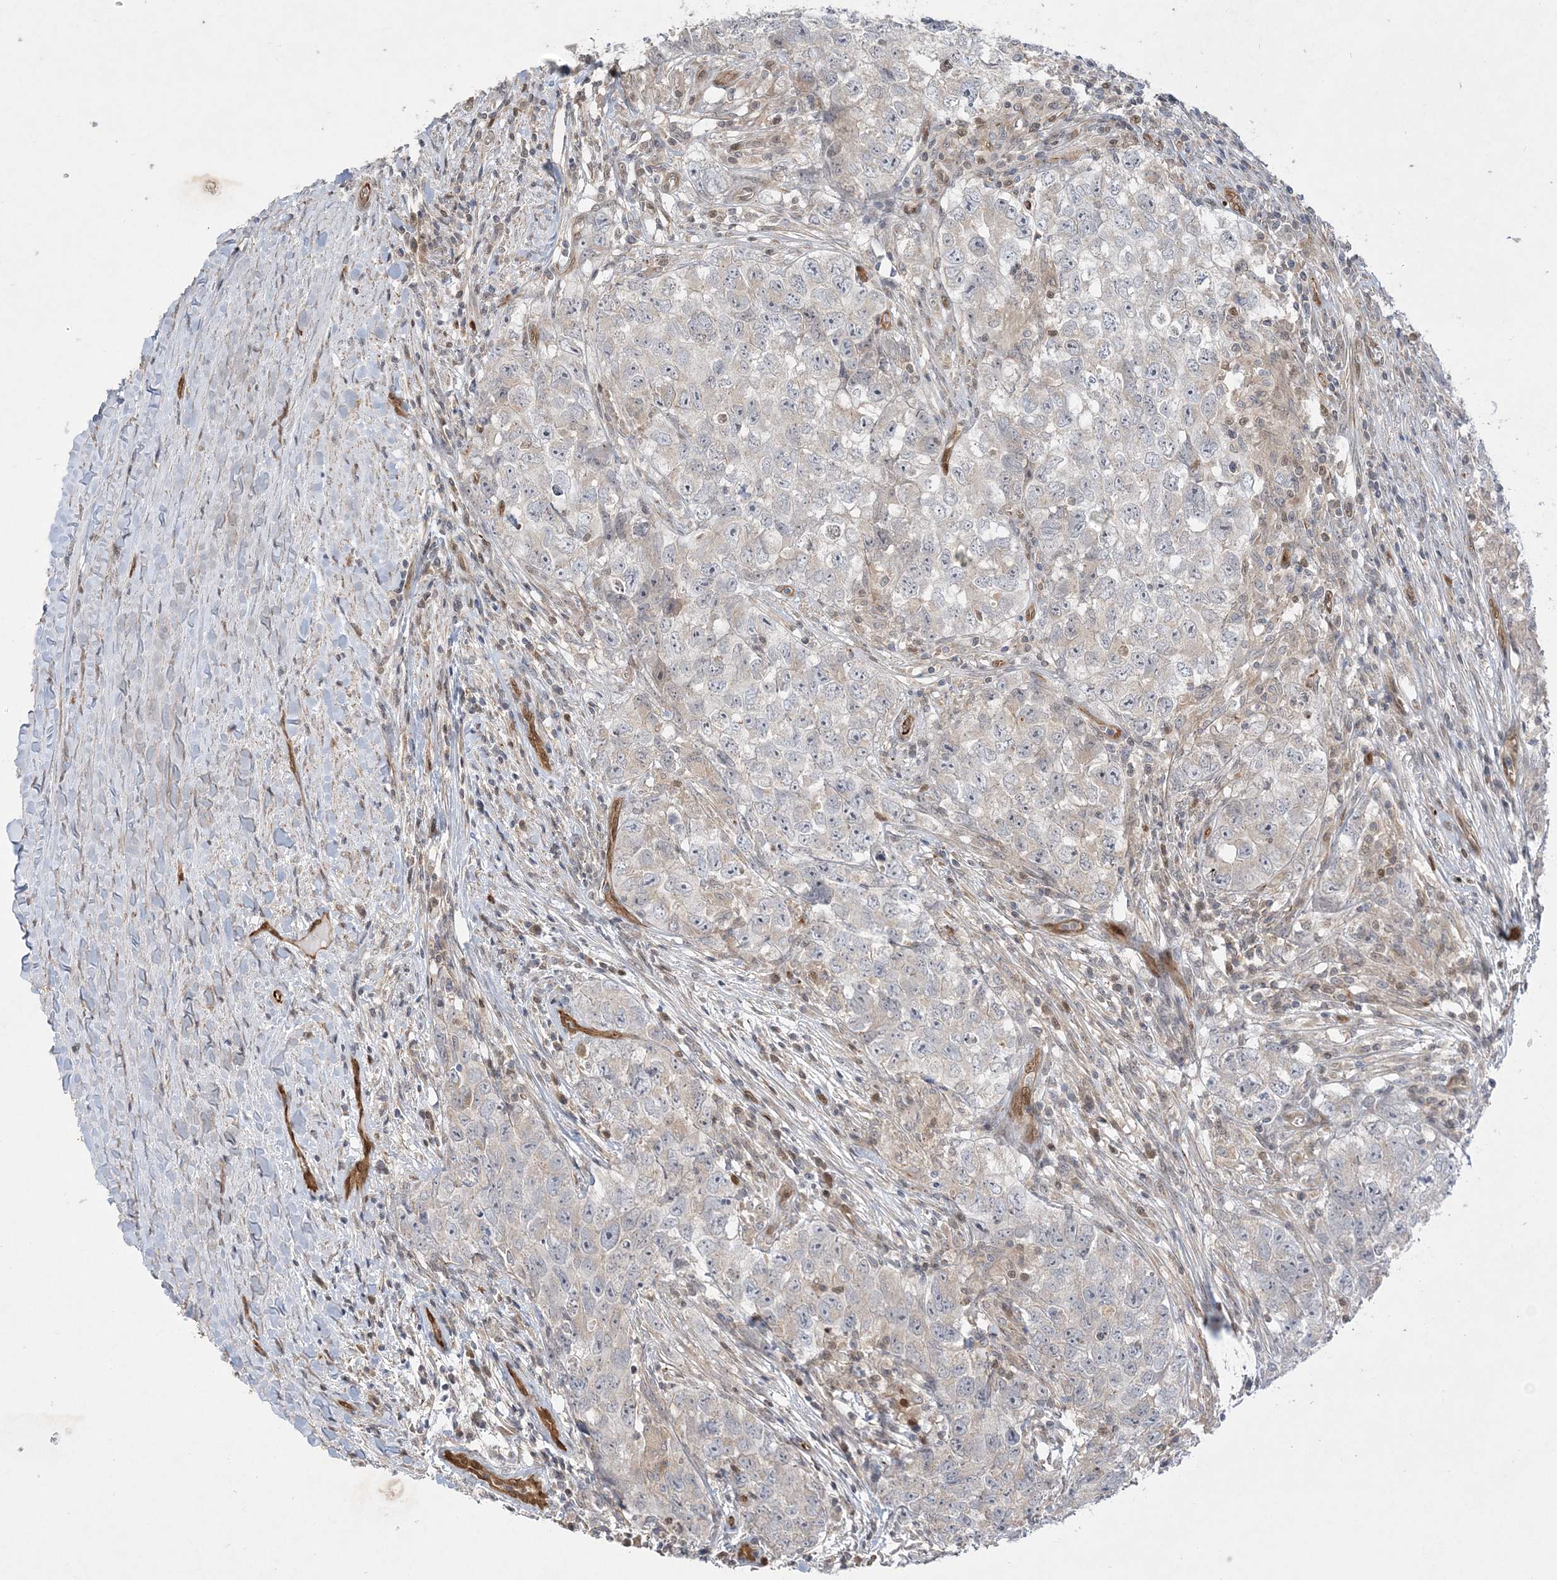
{"staining": {"intensity": "weak", "quantity": "<25%", "location": "cytoplasmic/membranous"}, "tissue": "testis cancer", "cell_type": "Tumor cells", "image_type": "cancer", "snomed": [{"axis": "morphology", "description": "Seminoma, NOS"}, {"axis": "morphology", "description": "Carcinoma, Embryonal, NOS"}, {"axis": "topography", "description": "Testis"}], "caption": "High magnification brightfield microscopy of seminoma (testis) stained with DAB (brown) and counterstained with hematoxylin (blue): tumor cells show no significant positivity. Nuclei are stained in blue.", "gene": "INPP1", "patient": {"sex": "male", "age": 43}}